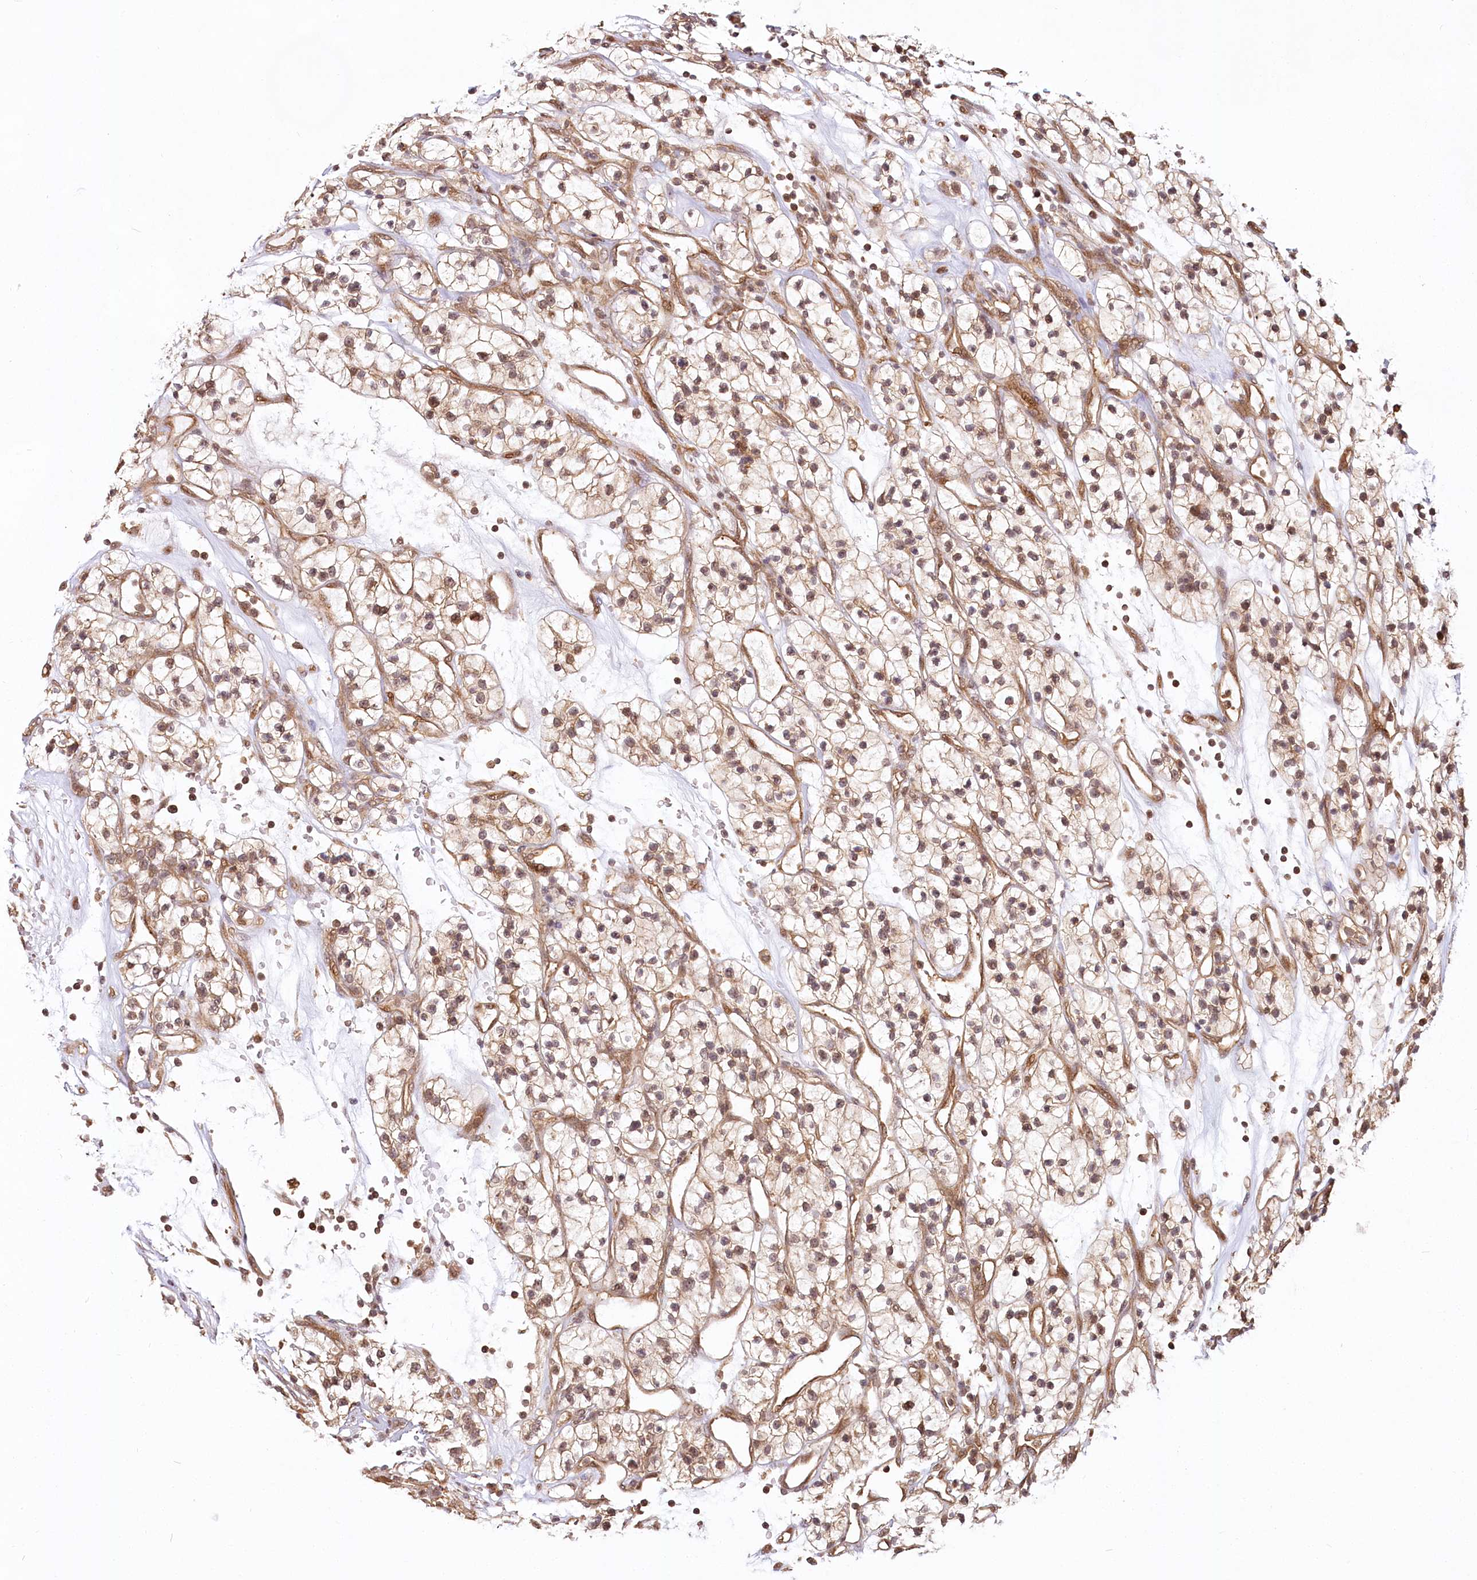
{"staining": {"intensity": "moderate", "quantity": ">75%", "location": "cytoplasmic/membranous,nuclear"}, "tissue": "renal cancer", "cell_type": "Tumor cells", "image_type": "cancer", "snomed": [{"axis": "morphology", "description": "Adenocarcinoma, NOS"}, {"axis": "topography", "description": "Kidney"}], "caption": "Renal cancer (adenocarcinoma) stained with a brown dye reveals moderate cytoplasmic/membranous and nuclear positive staining in about >75% of tumor cells.", "gene": "R3HDM2", "patient": {"sex": "female", "age": 57}}